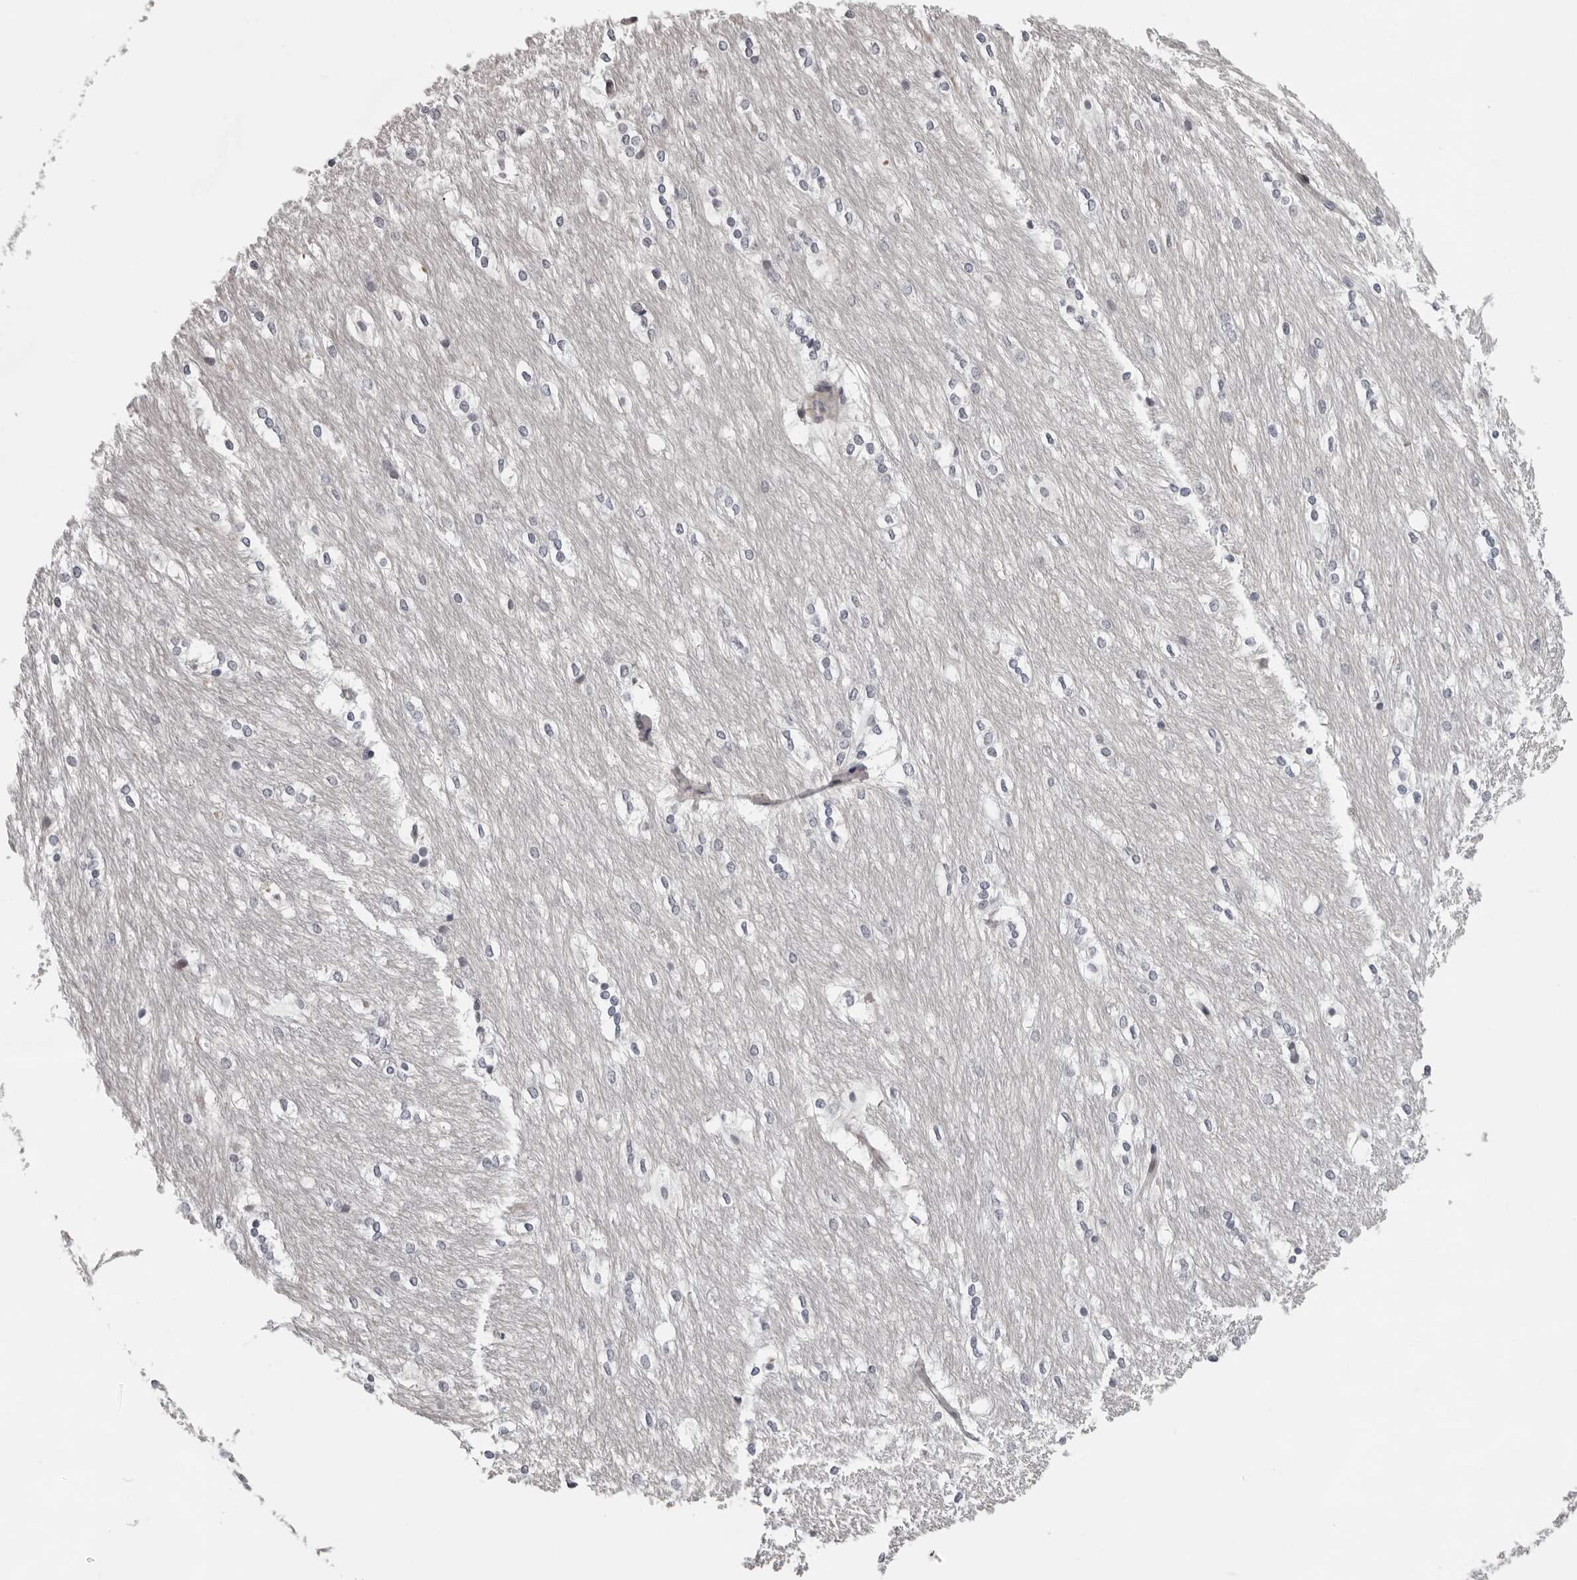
{"staining": {"intensity": "negative", "quantity": "none", "location": "none"}, "tissue": "caudate", "cell_type": "Glial cells", "image_type": "normal", "snomed": [{"axis": "morphology", "description": "Normal tissue, NOS"}, {"axis": "topography", "description": "Lateral ventricle wall"}], "caption": "Immunohistochemistry image of benign caudate stained for a protein (brown), which demonstrates no positivity in glial cells. The staining was performed using DAB (3,3'-diaminobenzidine) to visualize the protein expression in brown, while the nuclei were stained in blue with hematoxylin (Magnification: 20x).", "gene": "PIP4K2C", "patient": {"sex": "female", "age": 19}}